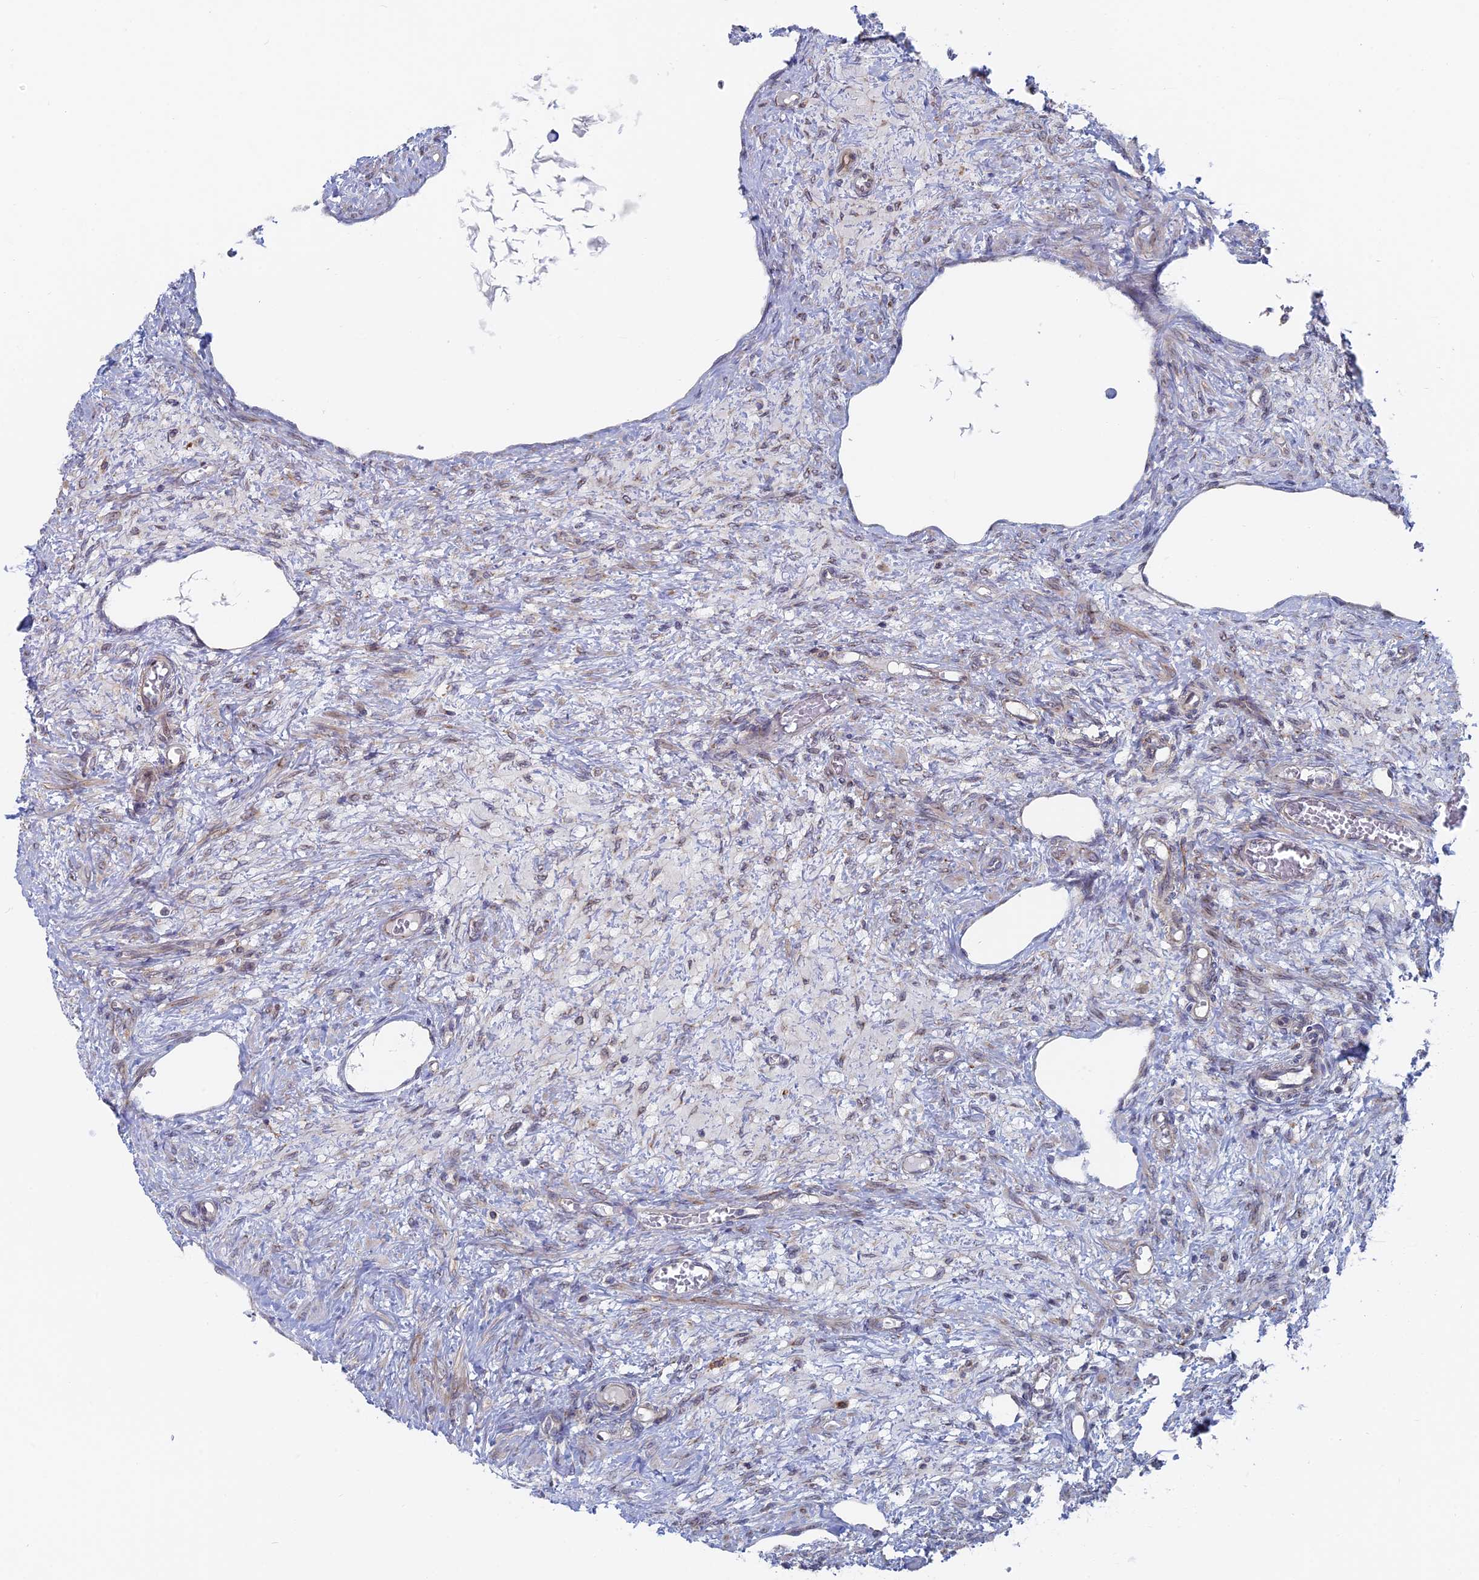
{"staining": {"intensity": "moderate", "quantity": "<25%", "location": "cytoplasmic/membranous"}, "tissue": "ovary", "cell_type": "Ovarian stroma cells", "image_type": "normal", "snomed": [{"axis": "morphology", "description": "Normal tissue, NOS"}, {"axis": "topography", "description": "Ovary"}], "caption": "Protein staining of normal ovary exhibits moderate cytoplasmic/membranous positivity in about <25% of ovarian stroma cells.", "gene": "TBC1D30", "patient": {"sex": "female", "age": 27}}